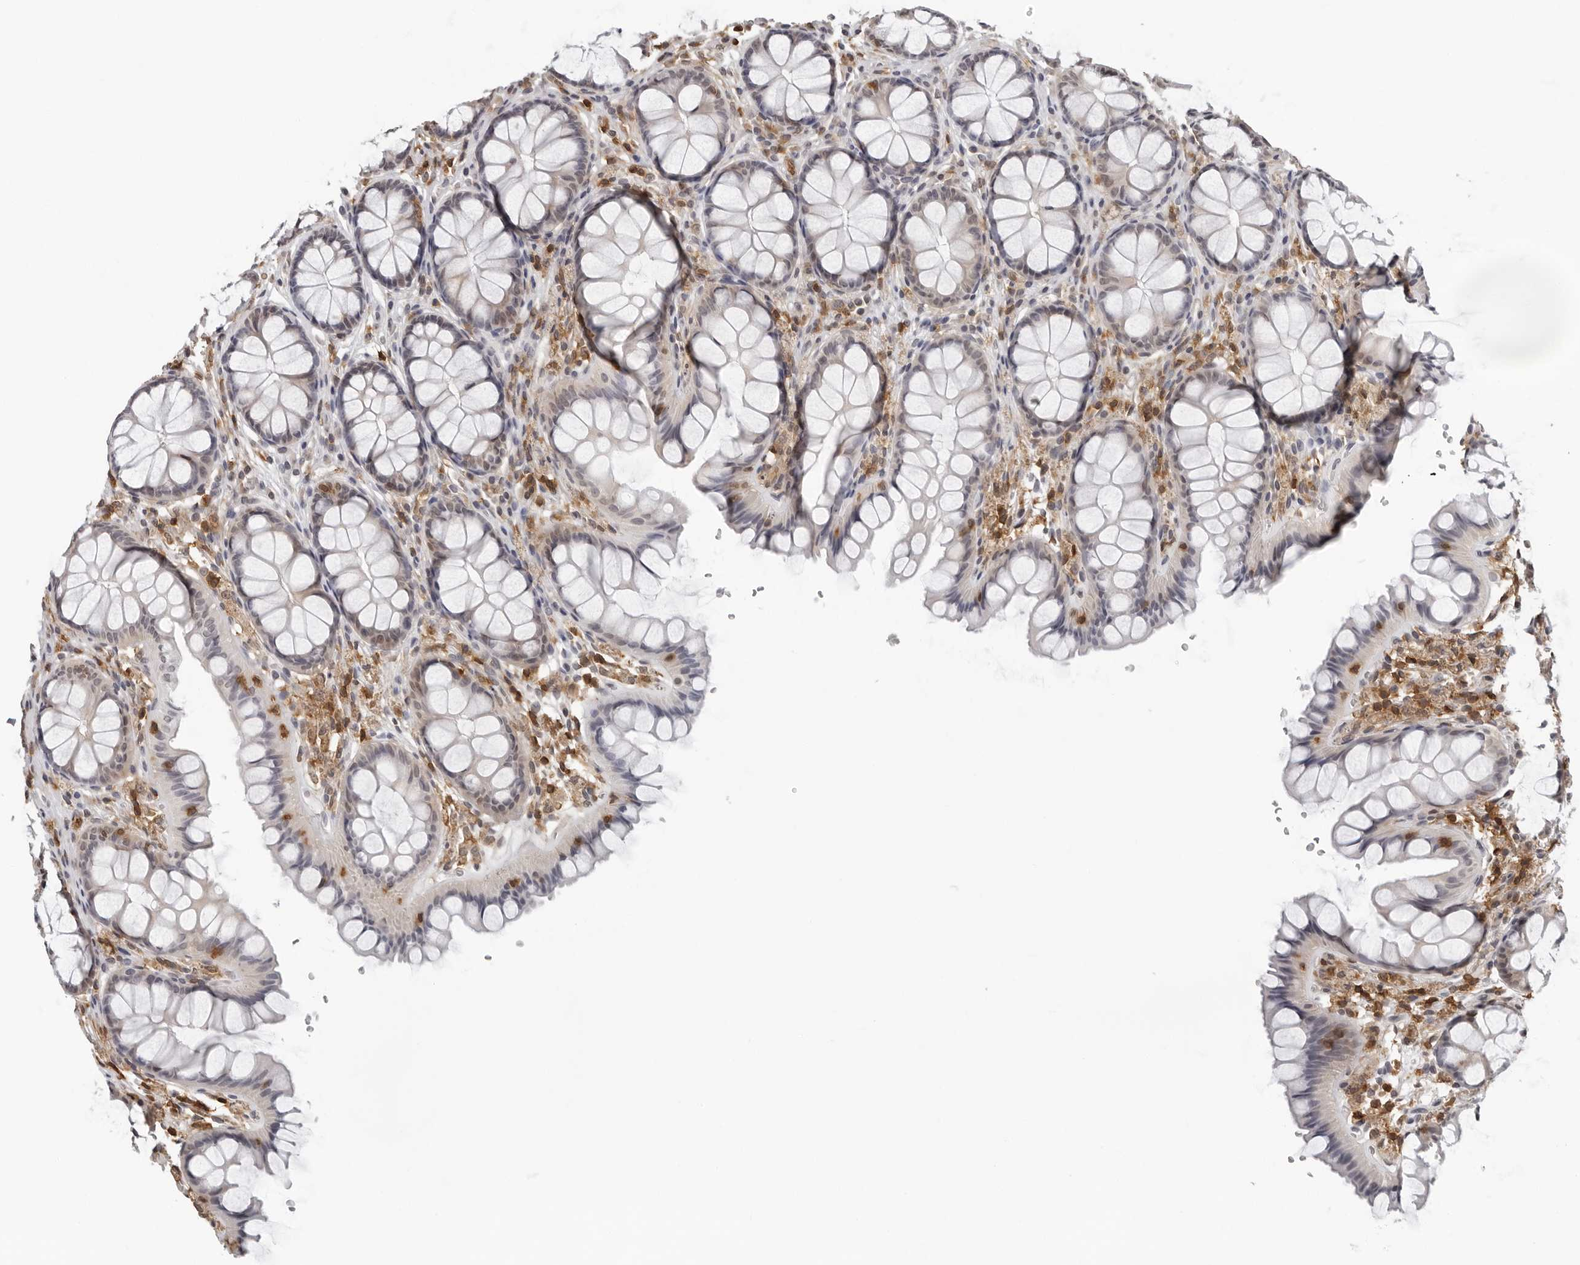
{"staining": {"intensity": "negative", "quantity": "none", "location": "none"}, "tissue": "colon", "cell_type": "Endothelial cells", "image_type": "normal", "snomed": [{"axis": "morphology", "description": "Normal tissue, NOS"}, {"axis": "topography", "description": "Colon"}], "caption": "Immunohistochemical staining of normal human colon reveals no significant positivity in endothelial cells.", "gene": "HSPH1", "patient": {"sex": "female", "age": 55}}